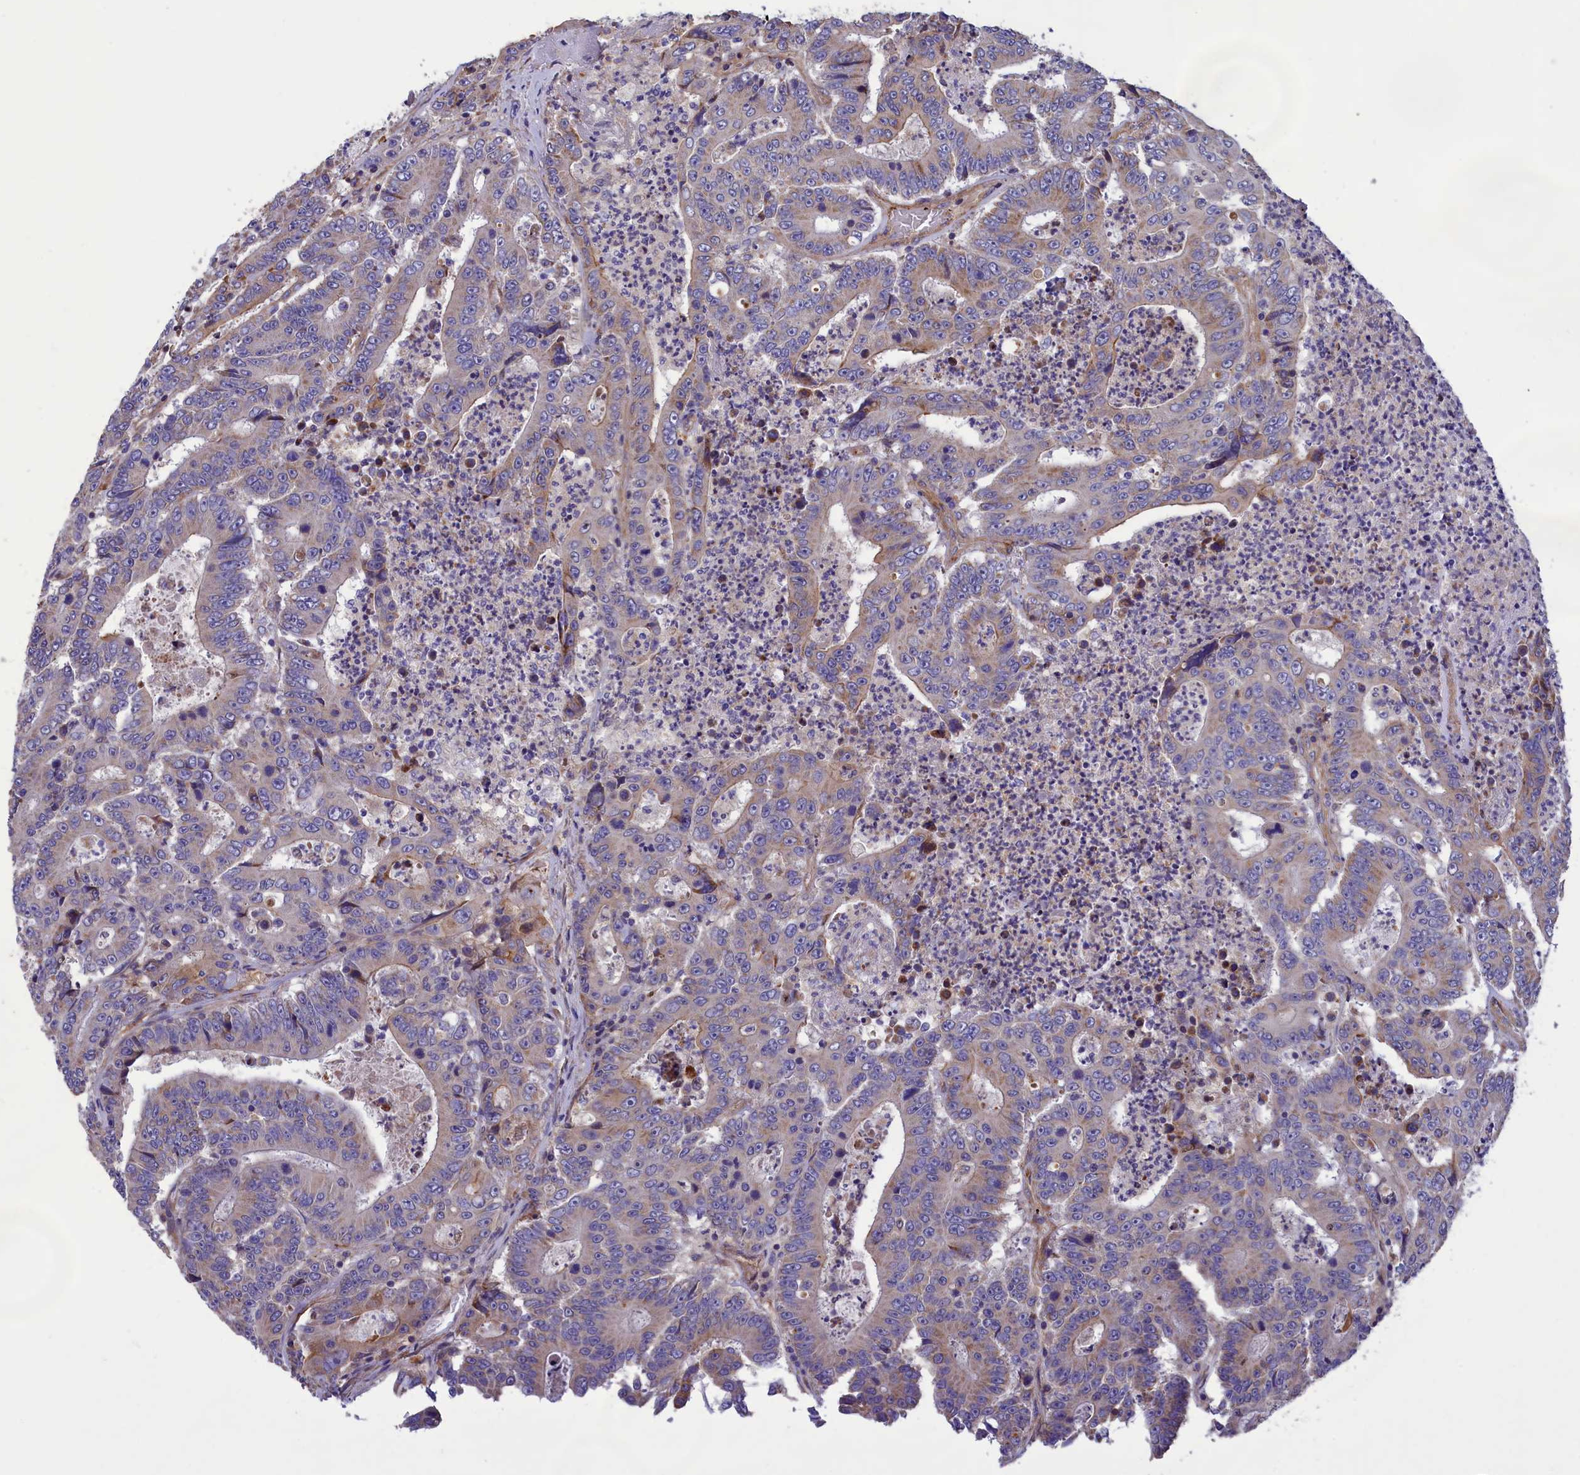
{"staining": {"intensity": "weak", "quantity": "<25%", "location": "cytoplasmic/membranous"}, "tissue": "colorectal cancer", "cell_type": "Tumor cells", "image_type": "cancer", "snomed": [{"axis": "morphology", "description": "Adenocarcinoma, NOS"}, {"axis": "topography", "description": "Colon"}], "caption": "This is an immunohistochemistry (IHC) photomicrograph of human colorectal cancer. There is no staining in tumor cells.", "gene": "AMDHD2", "patient": {"sex": "male", "age": 83}}